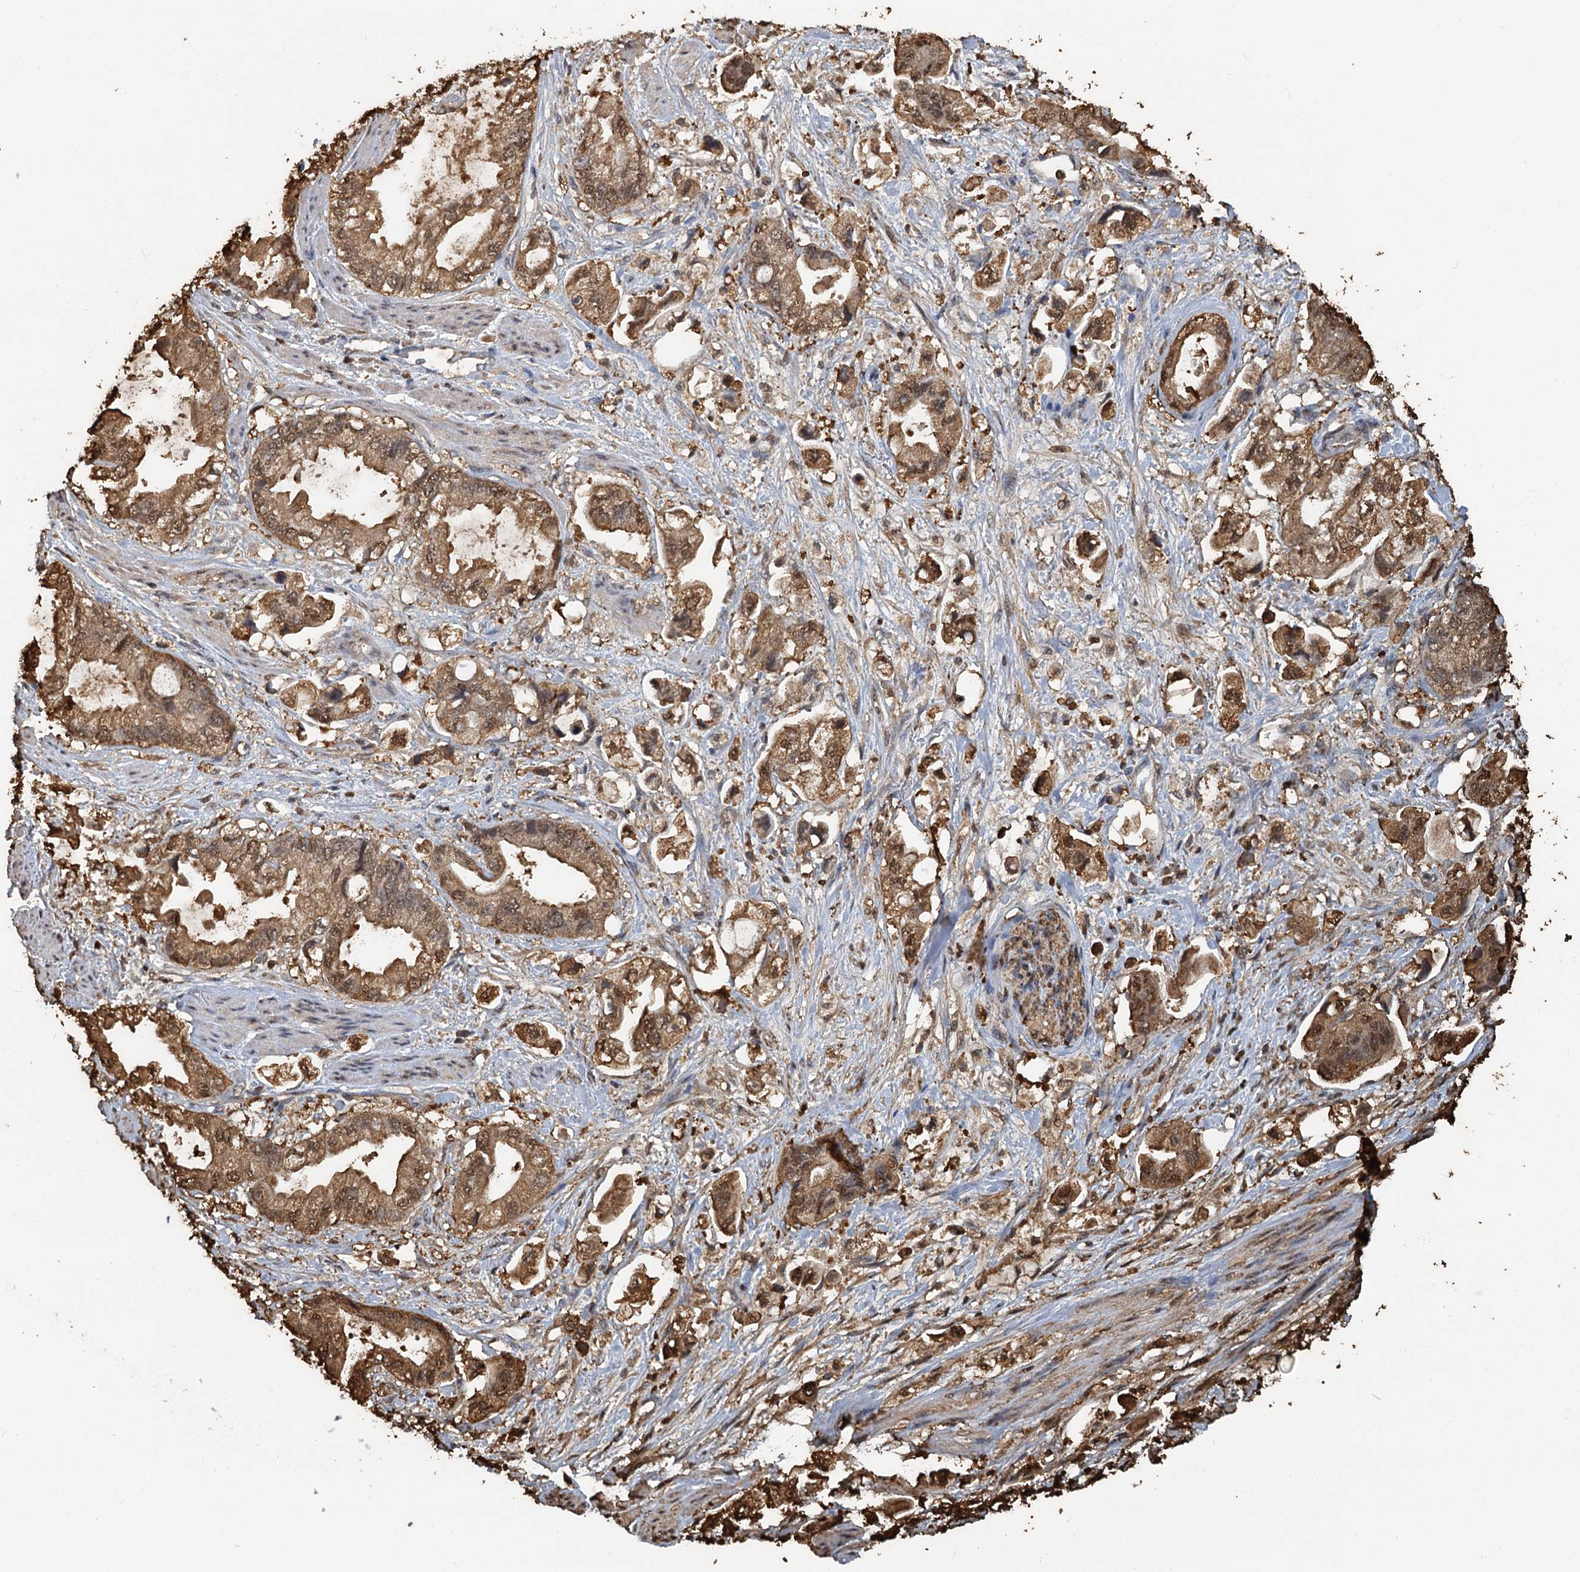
{"staining": {"intensity": "moderate", "quantity": ">75%", "location": "cytoplasmic/membranous,nuclear"}, "tissue": "stomach cancer", "cell_type": "Tumor cells", "image_type": "cancer", "snomed": [{"axis": "morphology", "description": "Adenocarcinoma, NOS"}, {"axis": "topography", "description": "Stomach"}], "caption": "Immunohistochemical staining of human adenocarcinoma (stomach) reveals medium levels of moderate cytoplasmic/membranous and nuclear expression in approximately >75% of tumor cells.", "gene": "S100A6", "patient": {"sex": "male", "age": 62}}